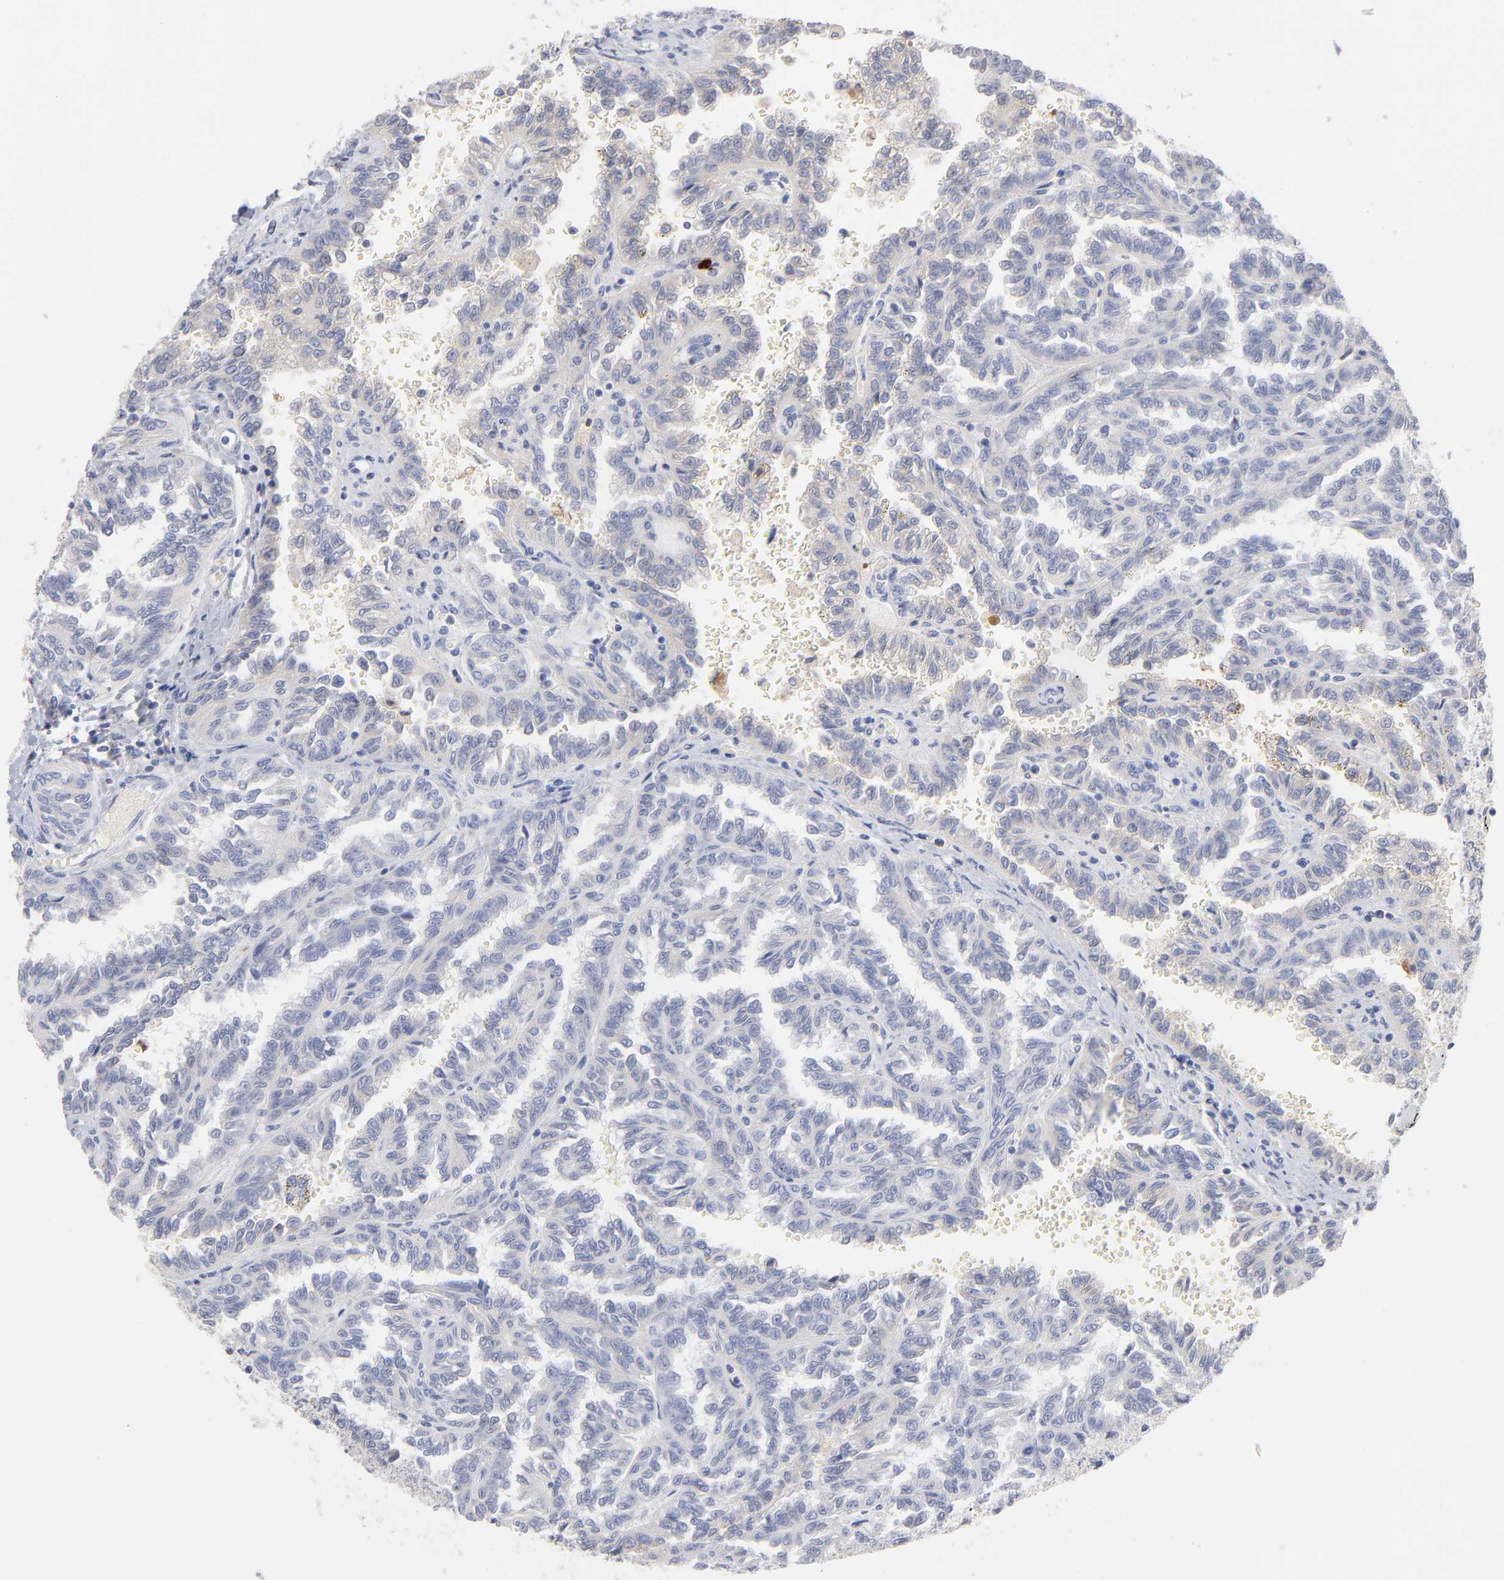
{"staining": {"intensity": "negative", "quantity": "none", "location": "none"}, "tissue": "renal cancer", "cell_type": "Tumor cells", "image_type": "cancer", "snomed": [{"axis": "morphology", "description": "Inflammation, NOS"}, {"axis": "morphology", "description": "Adenocarcinoma, NOS"}, {"axis": "topography", "description": "Kidney"}], "caption": "Image shows no protein staining in tumor cells of renal cancer tissue. (Stains: DAB (3,3'-diaminobenzidine) immunohistochemistry with hematoxylin counter stain, Microscopy: brightfield microscopy at high magnification).", "gene": "F12", "patient": {"sex": "male", "age": 68}}